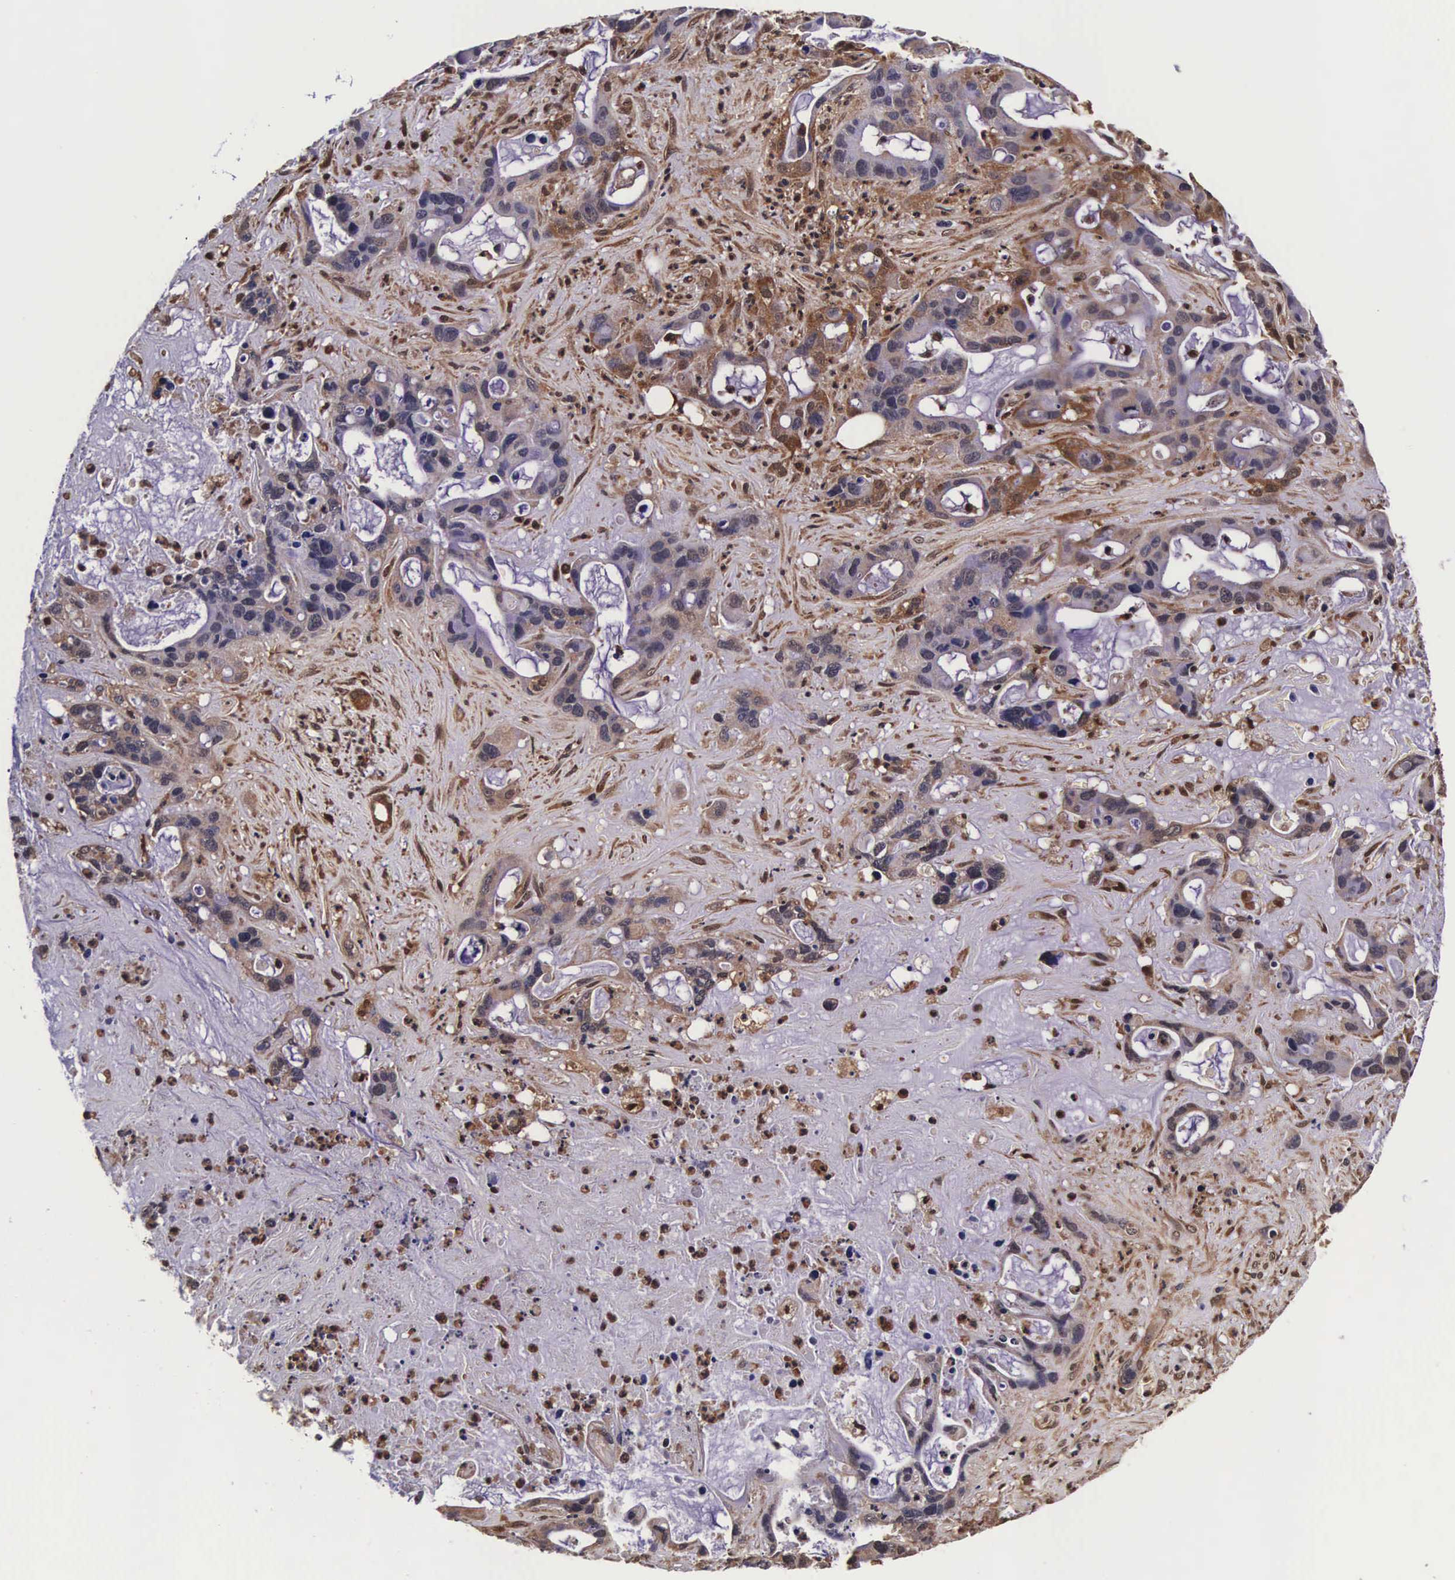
{"staining": {"intensity": "moderate", "quantity": "25%-75%", "location": "cytoplasmic/membranous,nuclear"}, "tissue": "liver cancer", "cell_type": "Tumor cells", "image_type": "cancer", "snomed": [{"axis": "morphology", "description": "Cholangiocarcinoma"}, {"axis": "topography", "description": "Liver"}], "caption": "A medium amount of moderate cytoplasmic/membranous and nuclear positivity is identified in approximately 25%-75% of tumor cells in cholangiocarcinoma (liver) tissue. Immunohistochemistry stains the protein in brown and the nuclei are stained blue.", "gene": "TECPR2", "patient": {"sex": "female", "age": 65}}